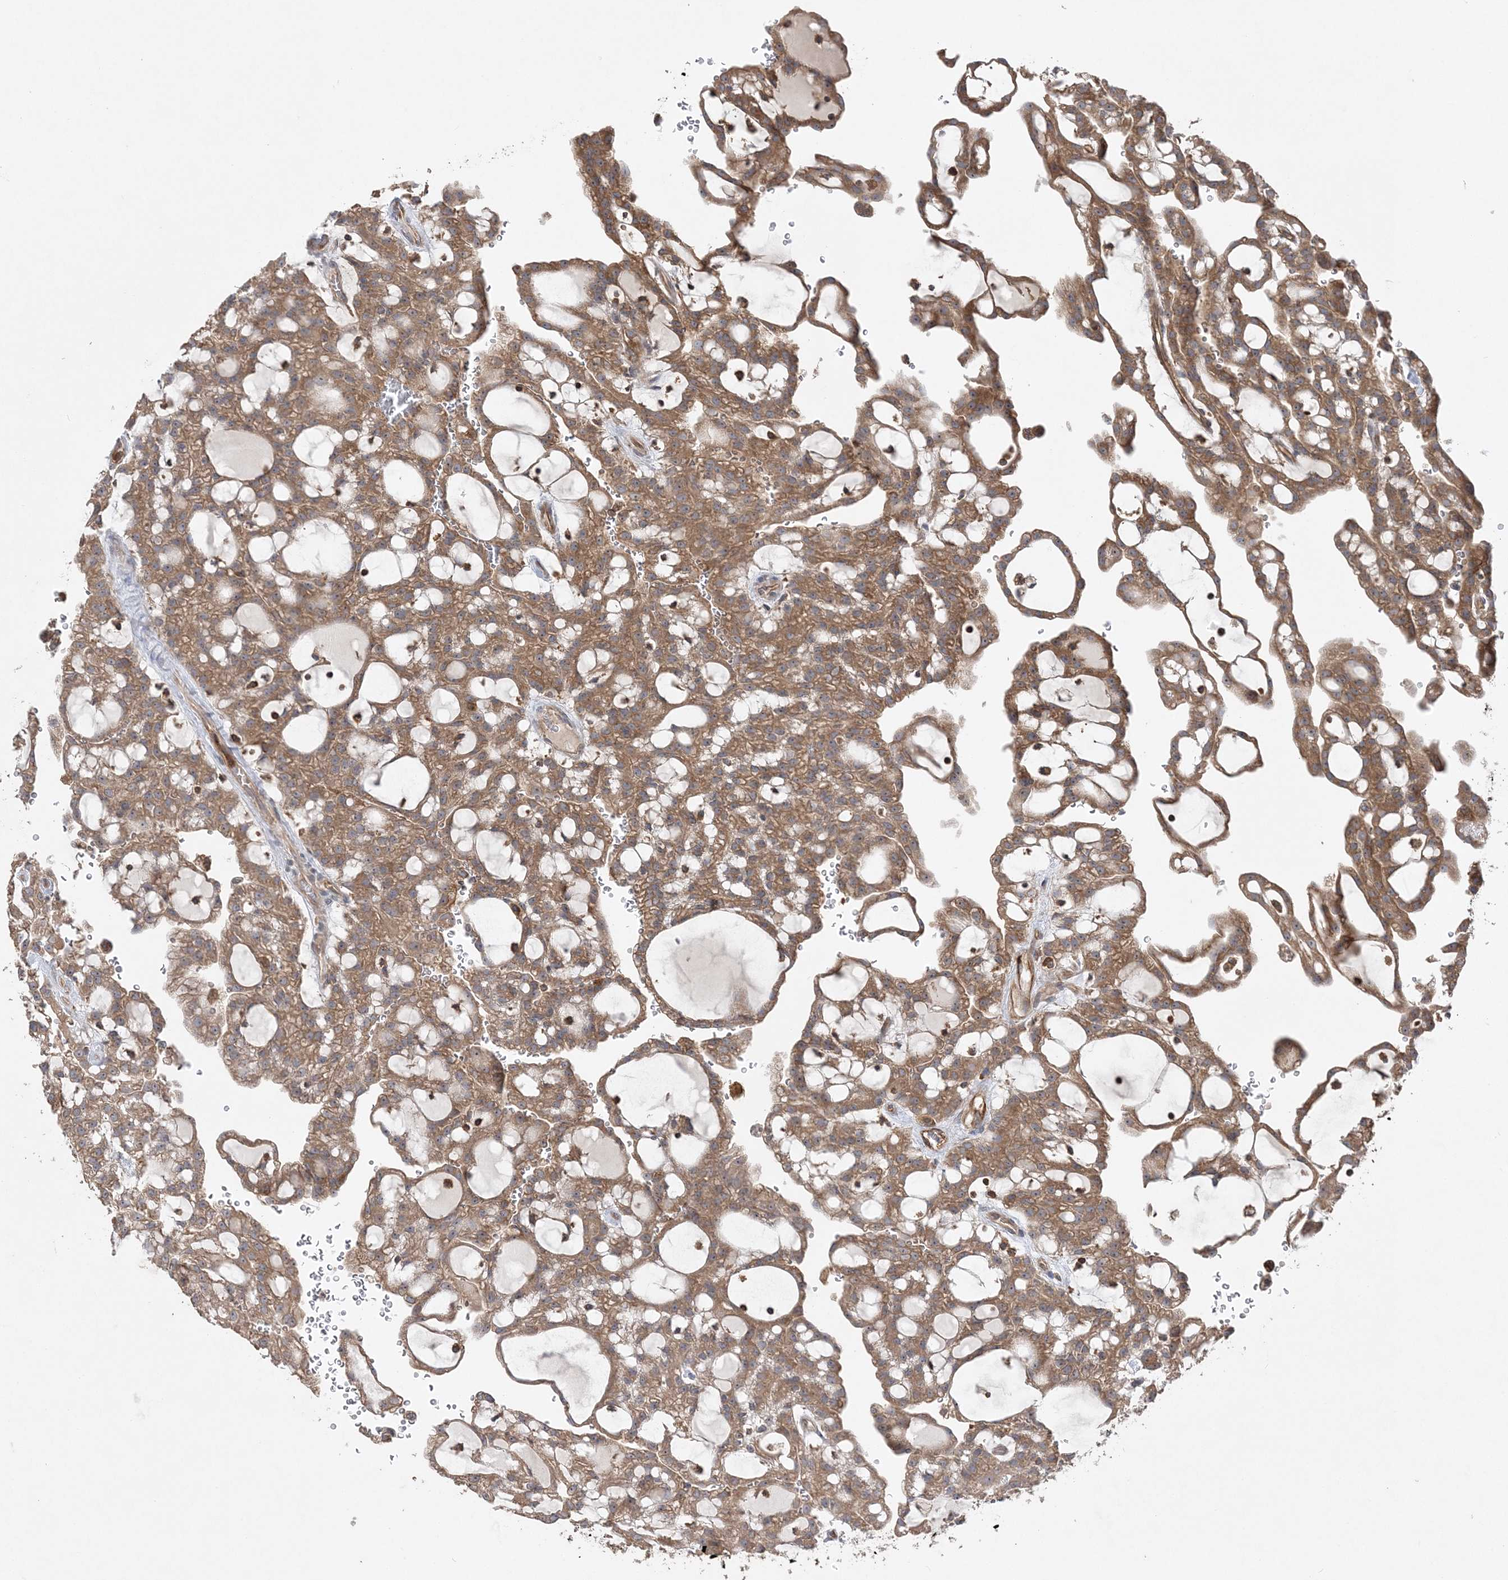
{"staining": {"intensity": "moderate", "quantity": ">75%", "location": "cytoplasmic/membranous"}, "tissue": "renal cancer", "cell_type": "Tumor cells", "image_type": "cancer", "snomed": [{"axis": "morphology", "description": "Adenocarcinoma, NOS"}, {"axis": "topography", "description": "Kidney"}], "caption": "Immunohistochemistry (IHC) (DAB) staining of renal cancer shows moderate cytoplasmic/membranous protein expression in approximately >75% of tumor cells.", "gene": "ACAP2", "patient": {"sex": "male", "age": 63}}